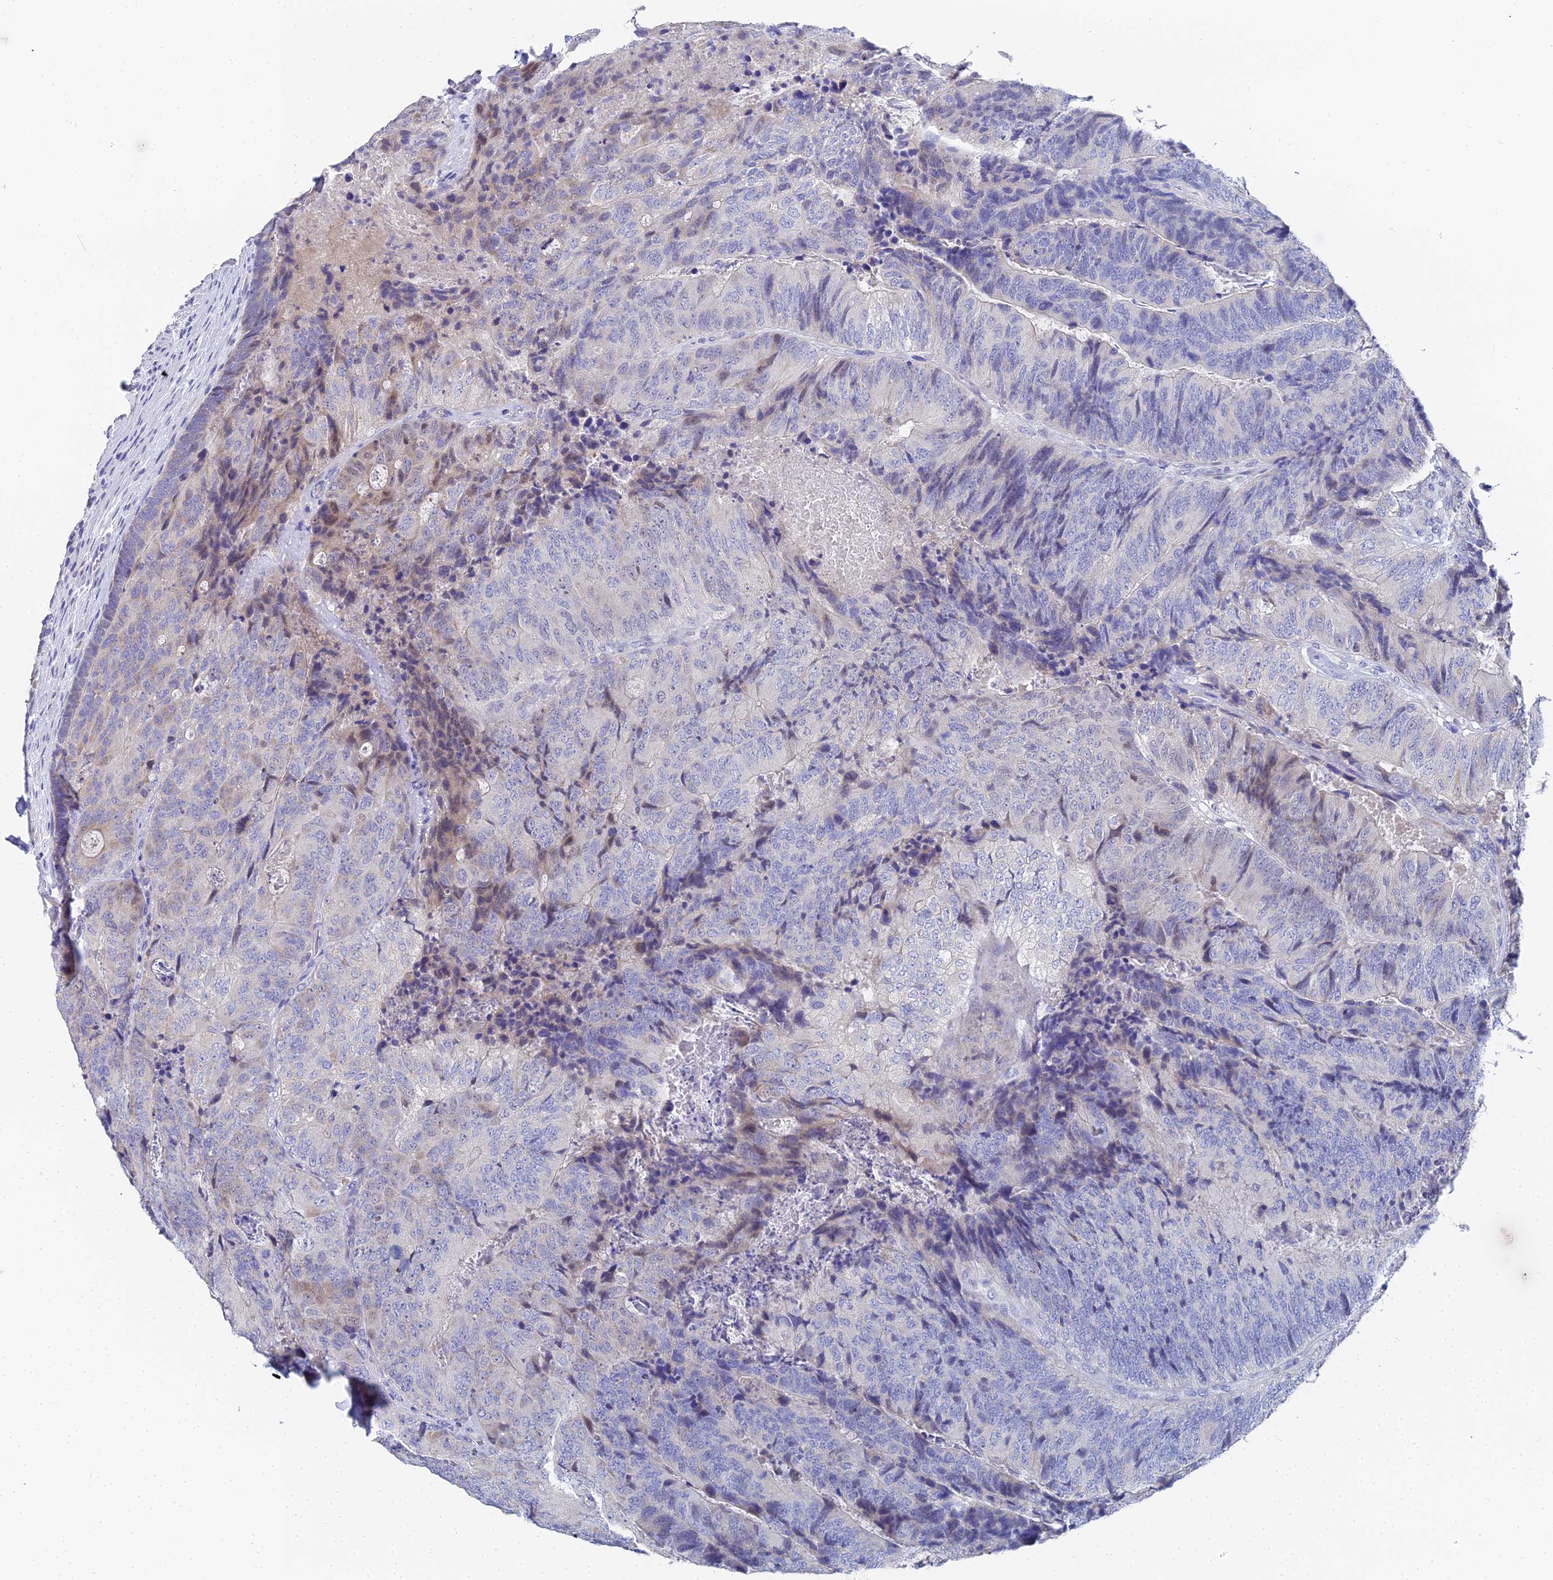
{"staining": {"intensity": "weak", "quantity": "<25%", "location": "nuclear"}, "tissue": "colorectal cancer", "cell_type": "Tumor cells", "image_type": "cancer", "snomed": [{"axis": "morphology", "description": "Adenocarcinoma, NOS"}, {"axis": "topography", "description": "Colon"}], "caption": "The micrograph demonstrates no significant expression in tumor cells of colorectal adenocarcinoma.", "gene": "OCM", "patient": {"sex": "female", "age": 67}}